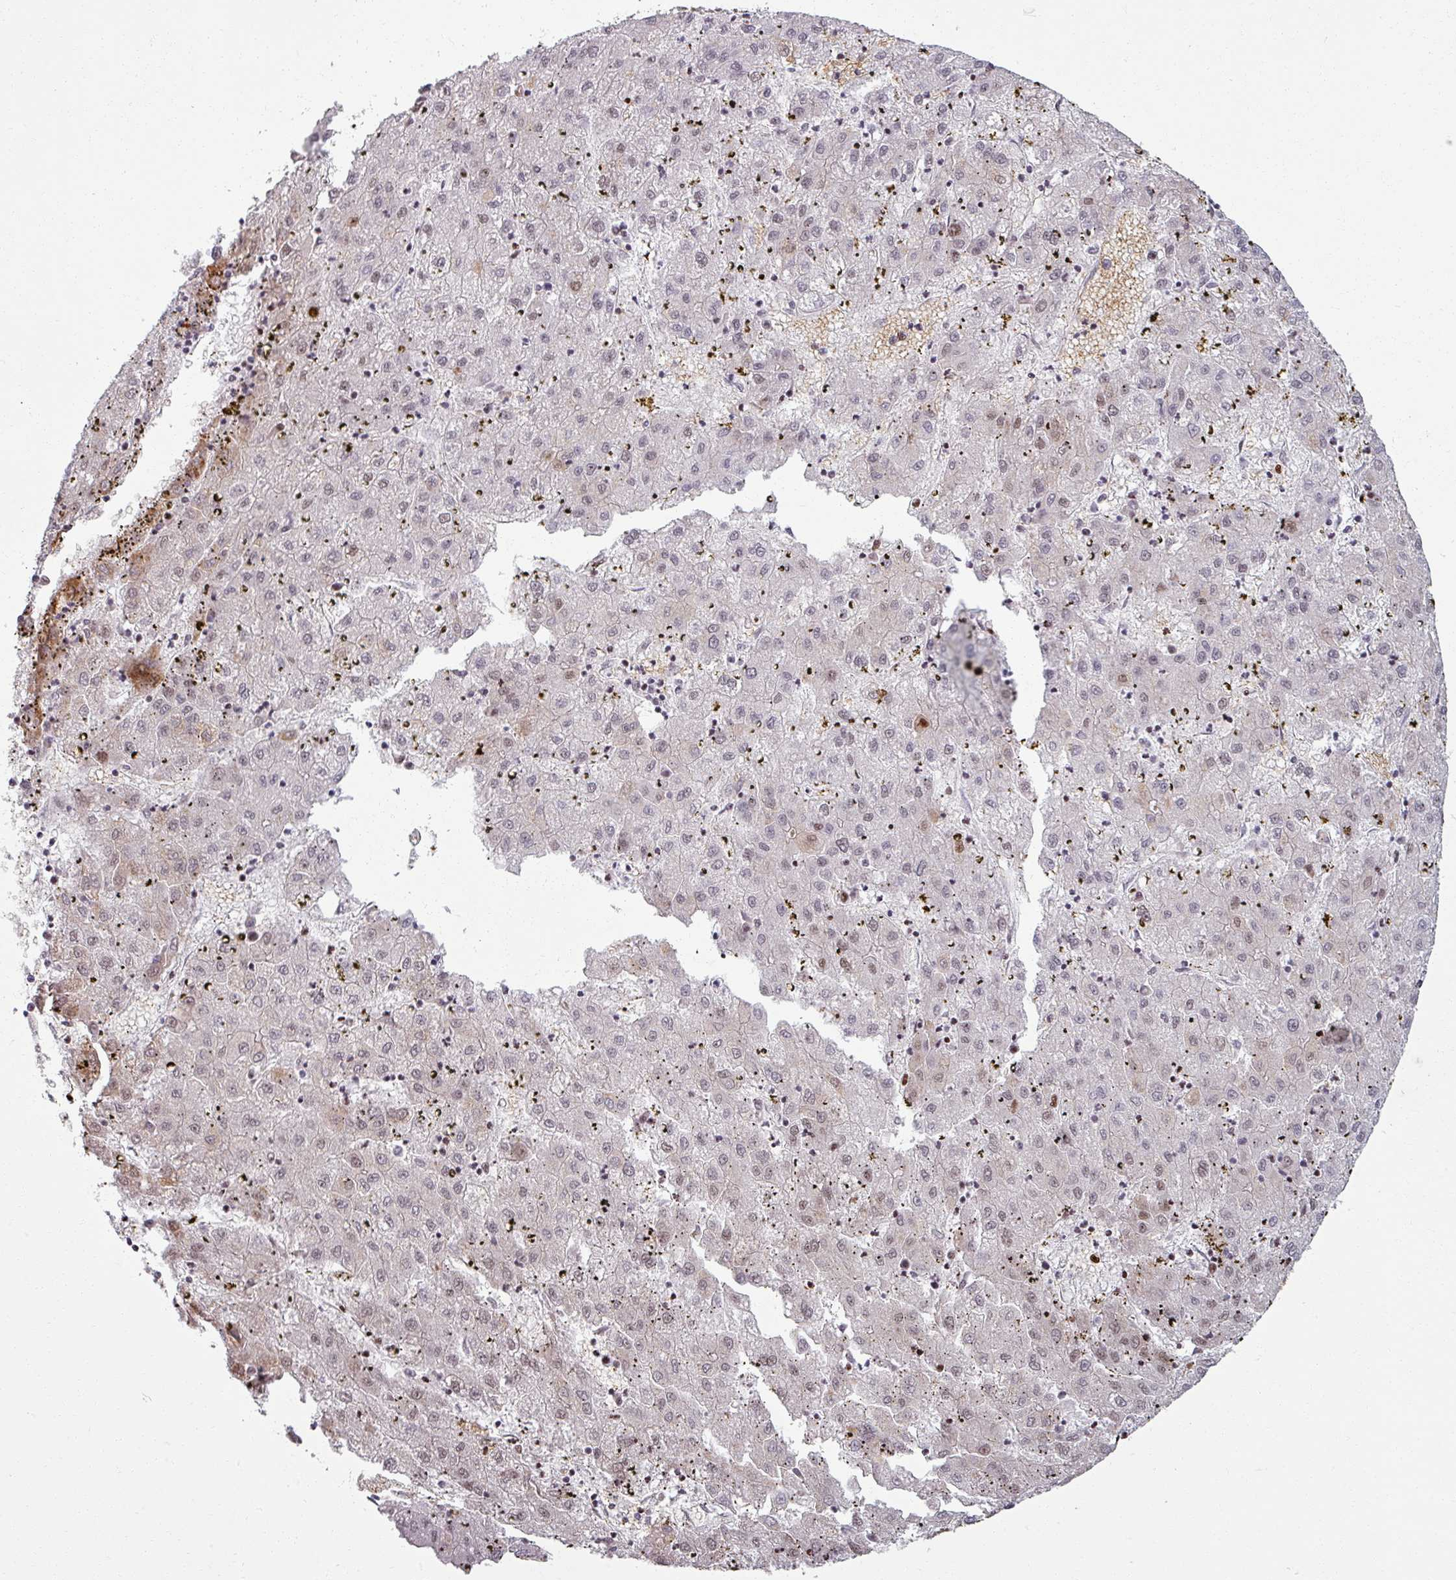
{"staining": {"intensity": "moderate", "quantity": "25%-75%", "location": "nuclear"}, "tissue": "liver cancer", "cell_type": "Tumor cells", "image_type": "cancer", "snomed": [{"axis": "morphology", "description": "Carcinoma, Hepatocellular, NOS"}, {"axis": "topography", "description": "Liver"}], "caption": "The photomicrograph demonstrates immunohistochemical staining of liver hepatocellular carcinoma. There is moderate nuclear positivity is identified in about 25%-75% of tumor cells.", "gene": "NCOR1", "patient": {"sex": "male", "age": 72}}